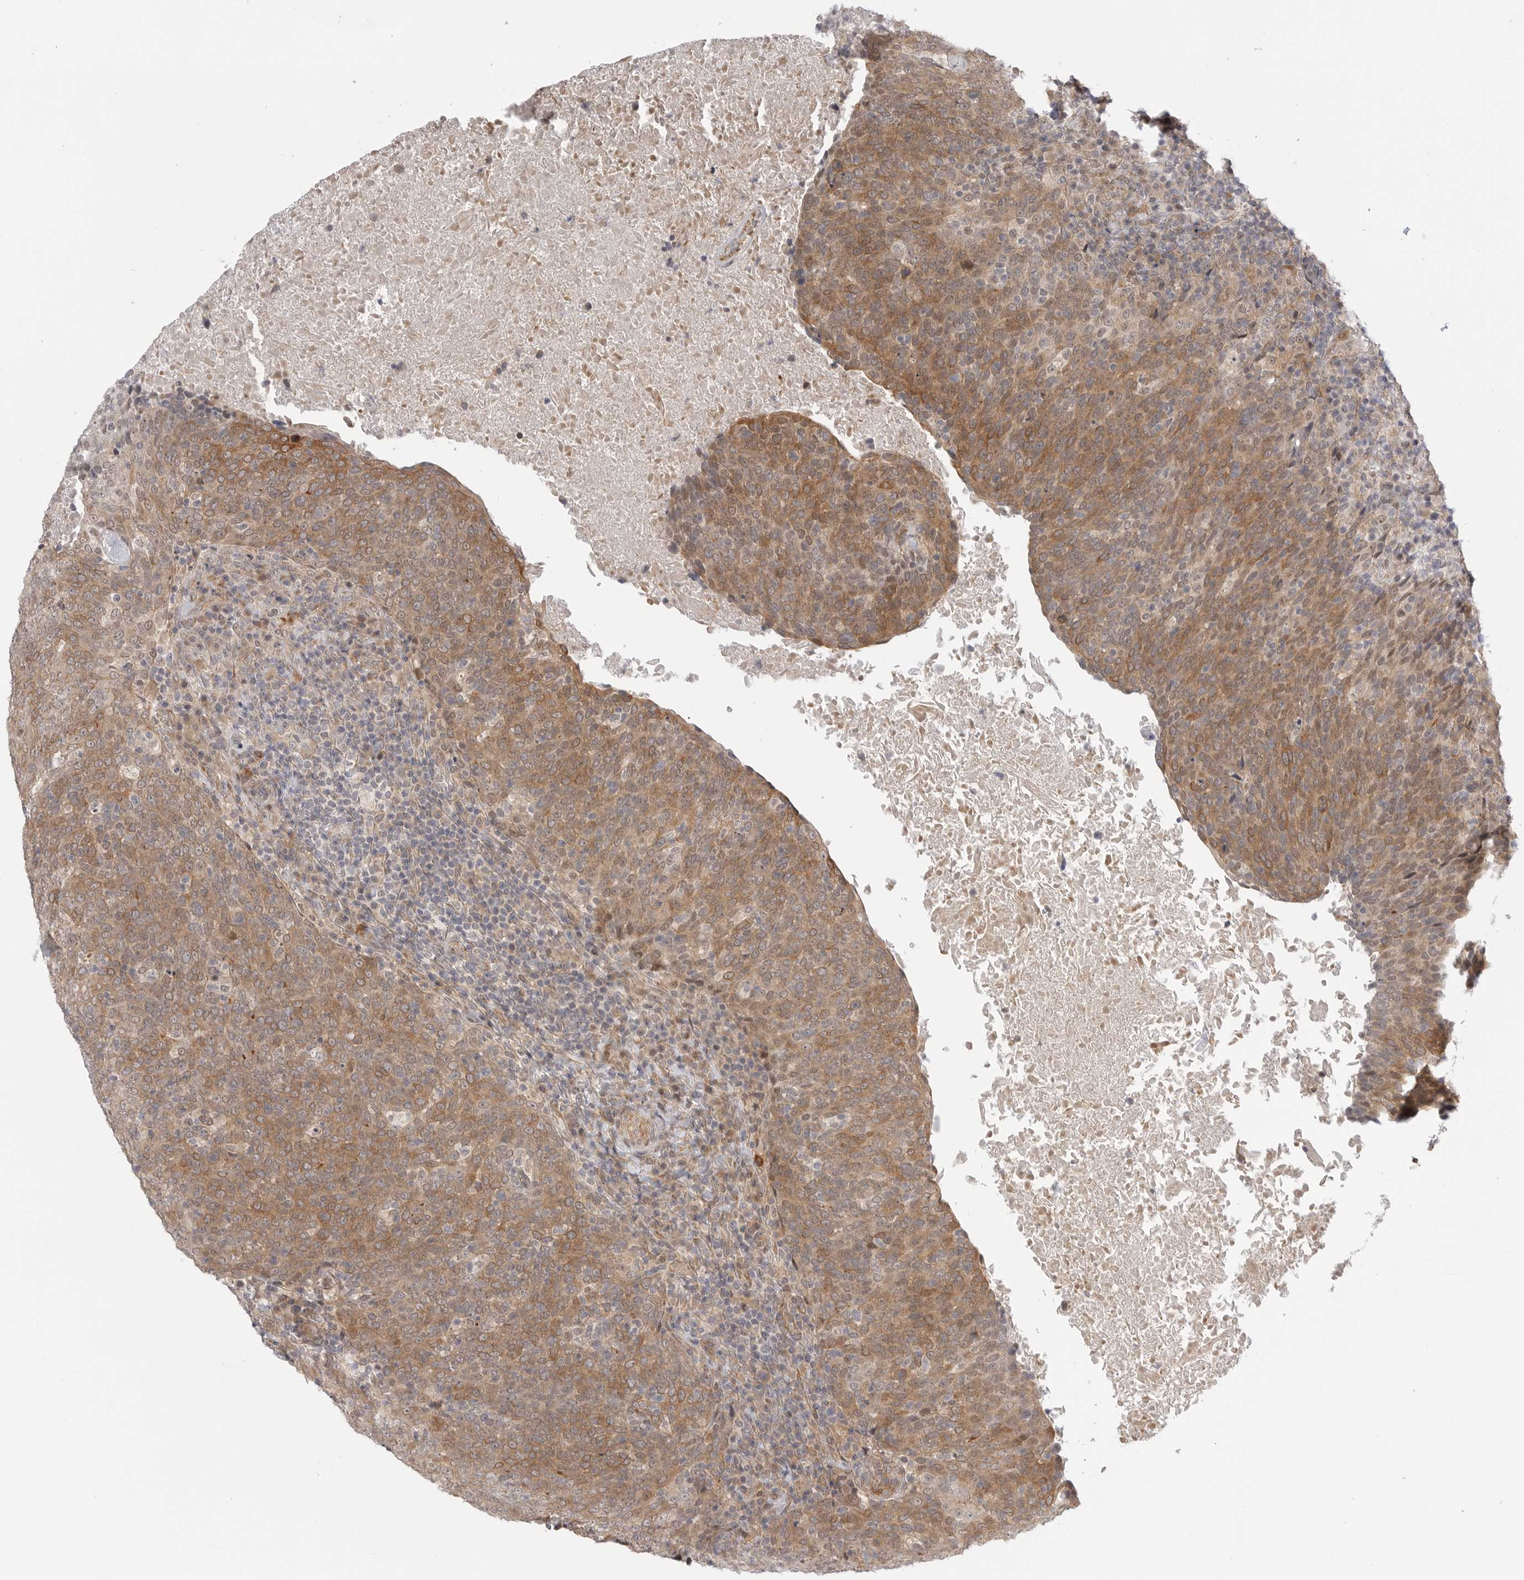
{"staining": {"intensity": "moderate", "quantity": ">75%", "location": "cytoplasmic/membranous,nuclear"}, "tissue": "head and neck cancer", "cell_type": "Tumor cells", "image_type": "cancer", "snomed": [{"axis": "morphology", "description": "Squamous cell carcinoma, NOS"}, {"axis": "morphology", "description": "Squamous cell carcinoma, metastatic, NOS"}, {"axis": "topography", "description": "Lymph node"}, {"axis": "topography", "description": "Head-Neck"}], "caption": "Immunohistochemistry (IHC) image of neoplastic tissue: head and neck cancer stained using immunohistochemistry (IHC) displays medium levels of moderate protein expression localized specifically in the cytoplasmic/membranous and nuclear of tumor cells, appearing as a cytoplasmic/membranous and nuclear brown color.", "gene": "GGT6", "patient": {"sex": "male", "age": 62}}